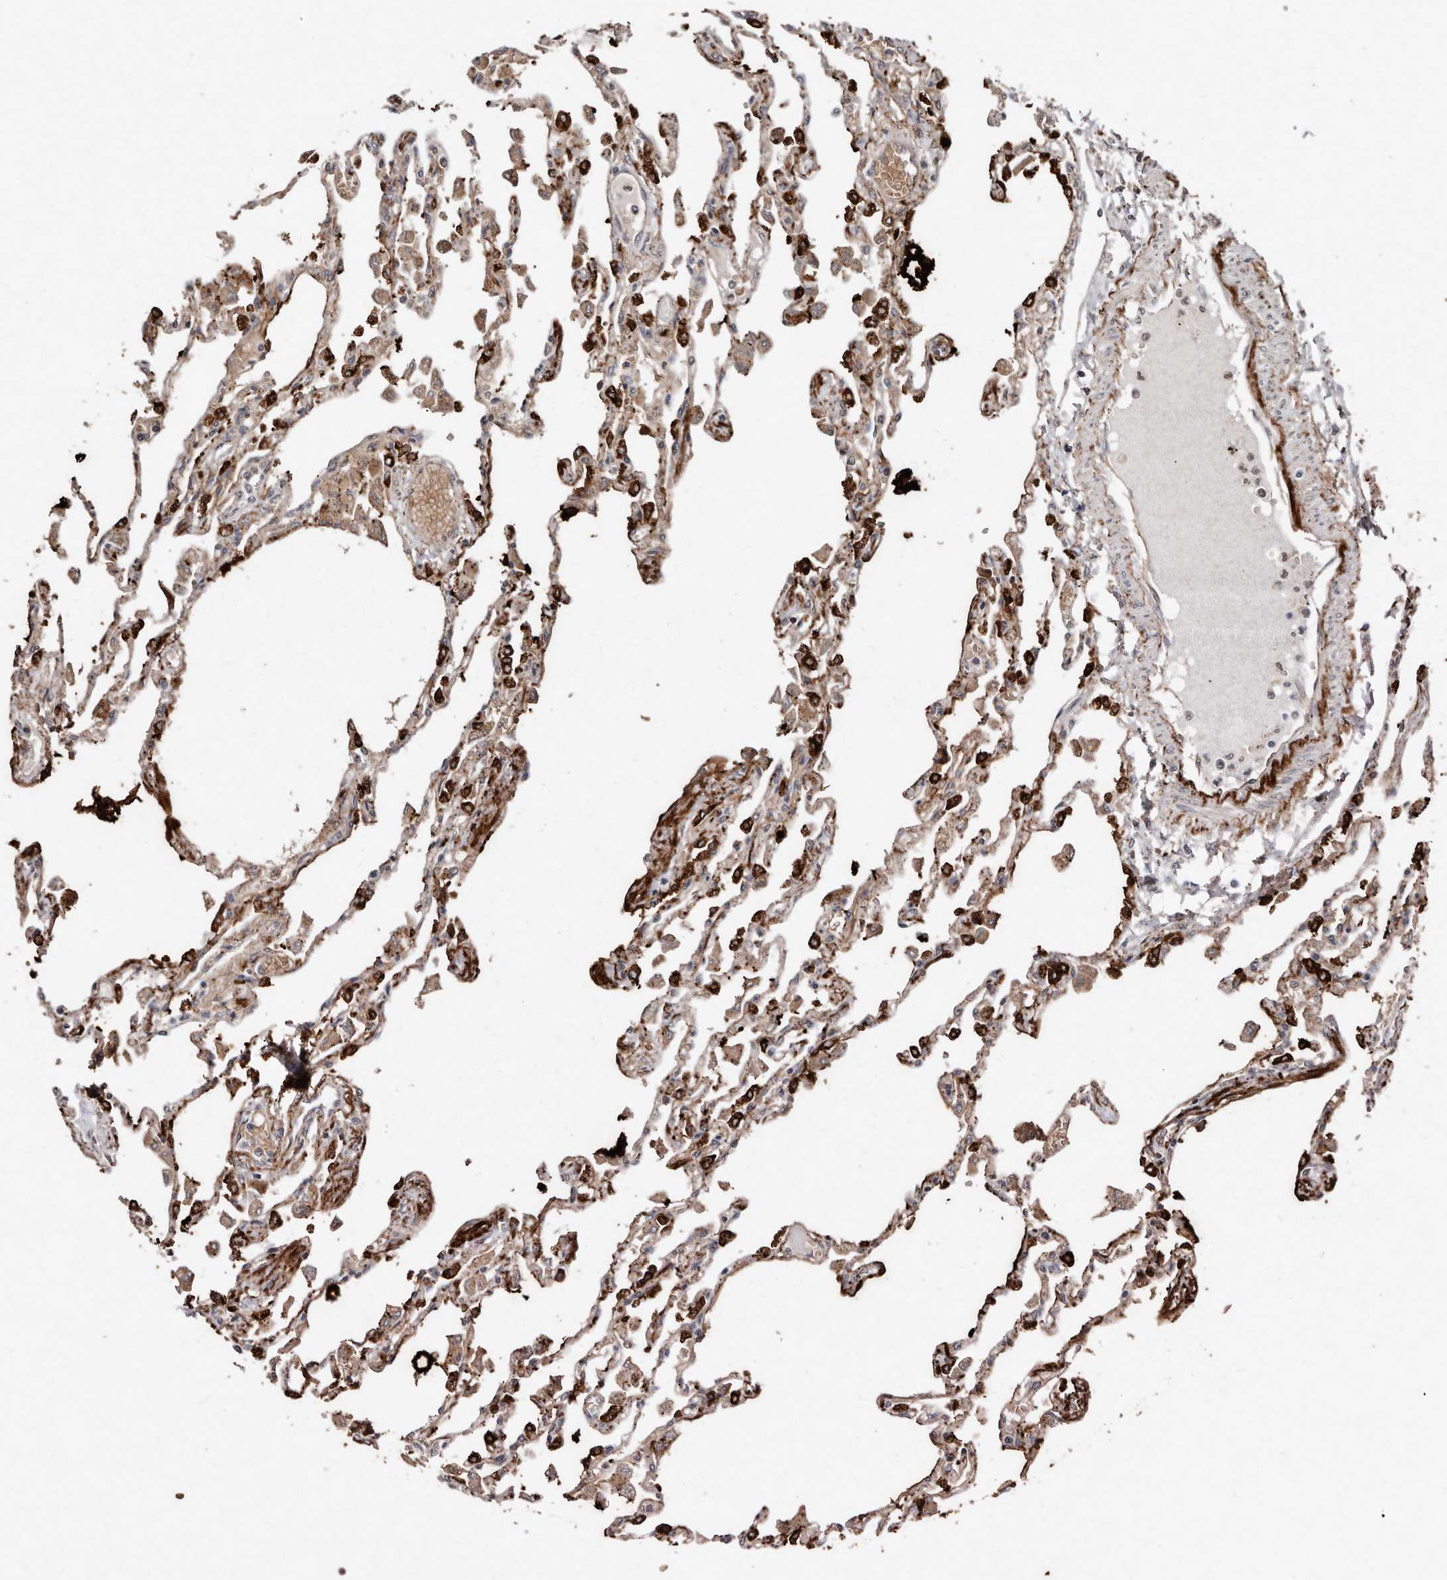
{"staining": {"intensity": "strong", "quantity": "25%-75%", "location": "cytoplasmic/membranous"}, "tissue": "lung", "cell_type": "Alveolar cells", "image_type": "normal", "snomed": [{"axis": "morphology", "description": "Normal tissue, NOS"}, {"axis": "topography", "description": "Bronchus"}, {"axis": "topography", "description": "Lung"}], "caption": "Immunohistochemical staining of benign lung shows high levels of strong cytoplasmic/membranous expression in about 25%-75% of alveolar cells.", "gene": "DIP2C", "patient": {"sex": "female", "age": 49}}